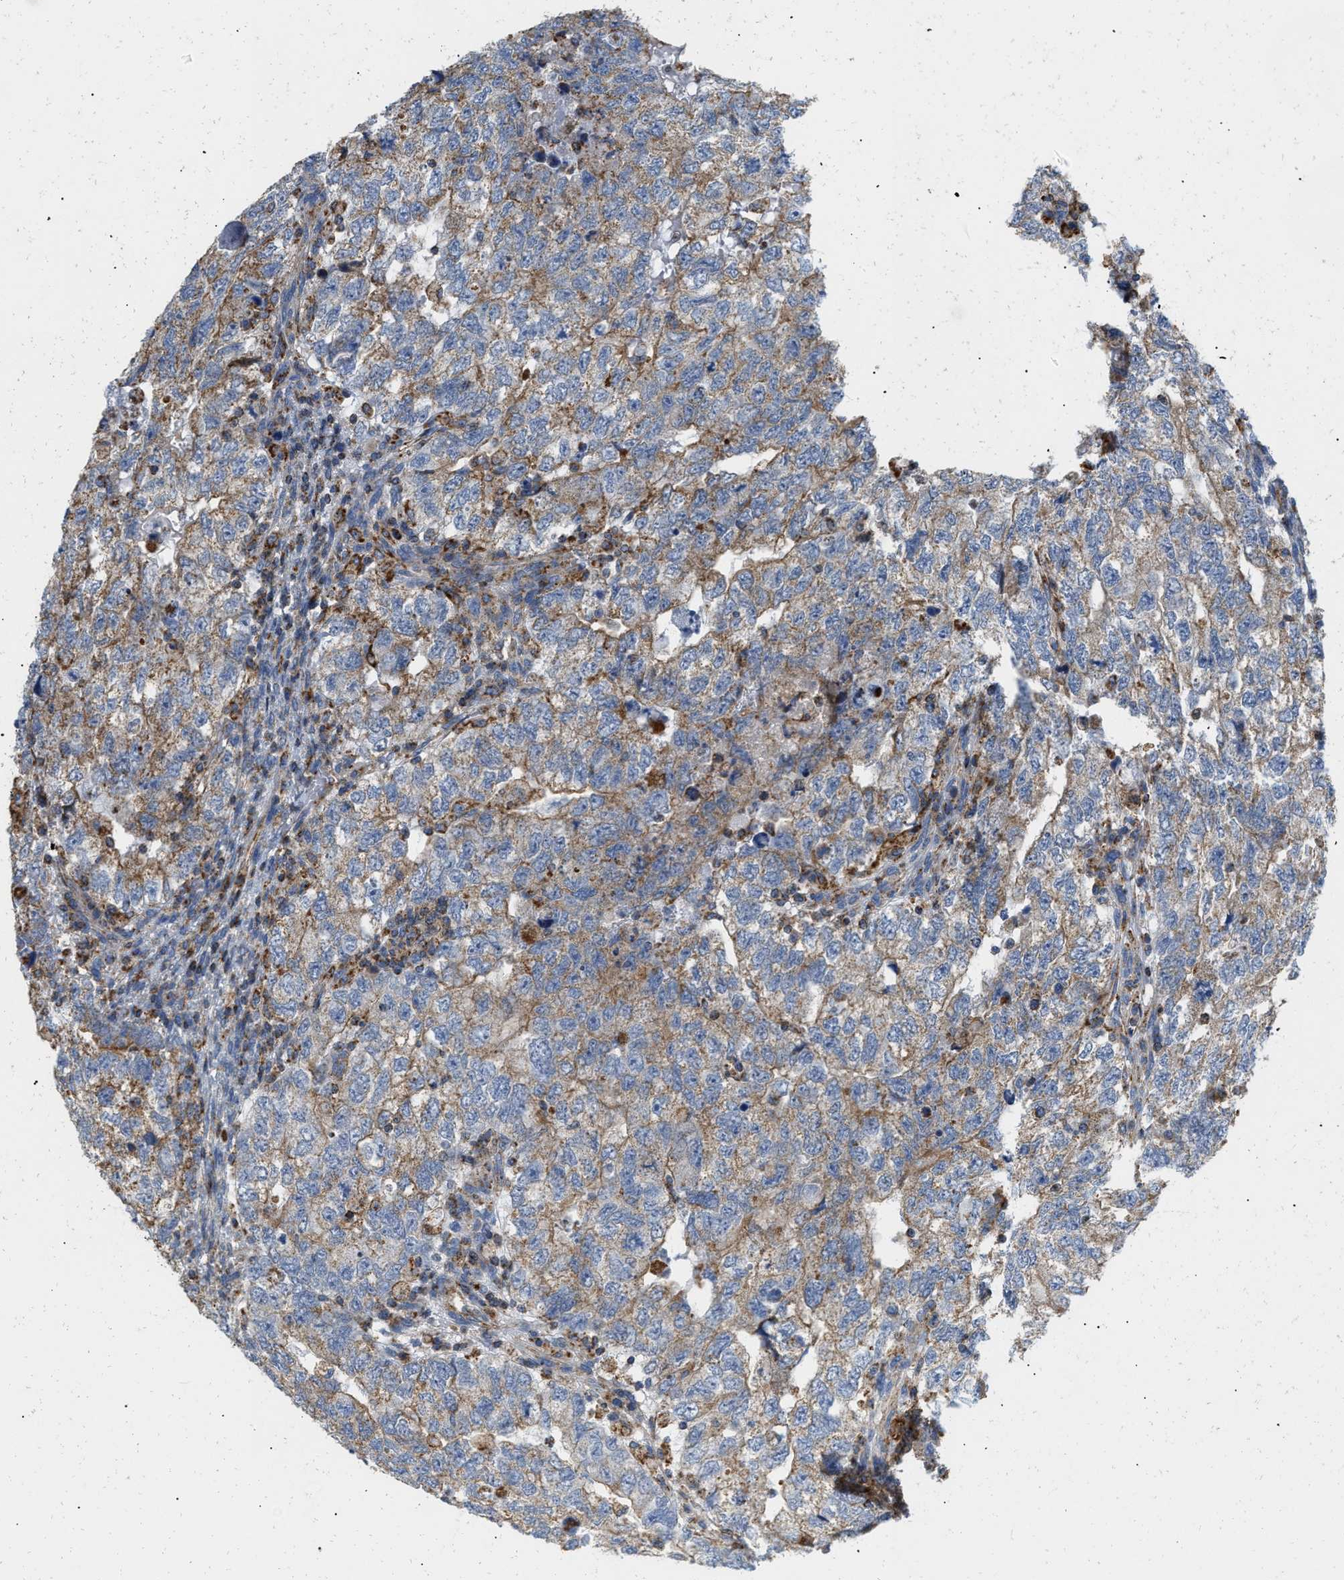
{"staining": {"intensity": "moderate", "quantity": ">75%", "location": "cytoplasmic/membranous"}, "tissue": "testis cancer", "cell_type": "Tumor cells", "image_type": "cancer", "snomed": [{"axis": "morphology", "description": "Carcinoma, Embryonal, NOS"}, {"axis": "topography", "description": "Testis"}], "caption": "Approximately >75% of tumor cells in embryonal carcinoma (testis) exhibit moderate cytoplasmic/membranous protein staining as visualized by brown immunohistochemical staining.", "gene": "GRB10", "patient": {"sex": "male", "age": 36}}